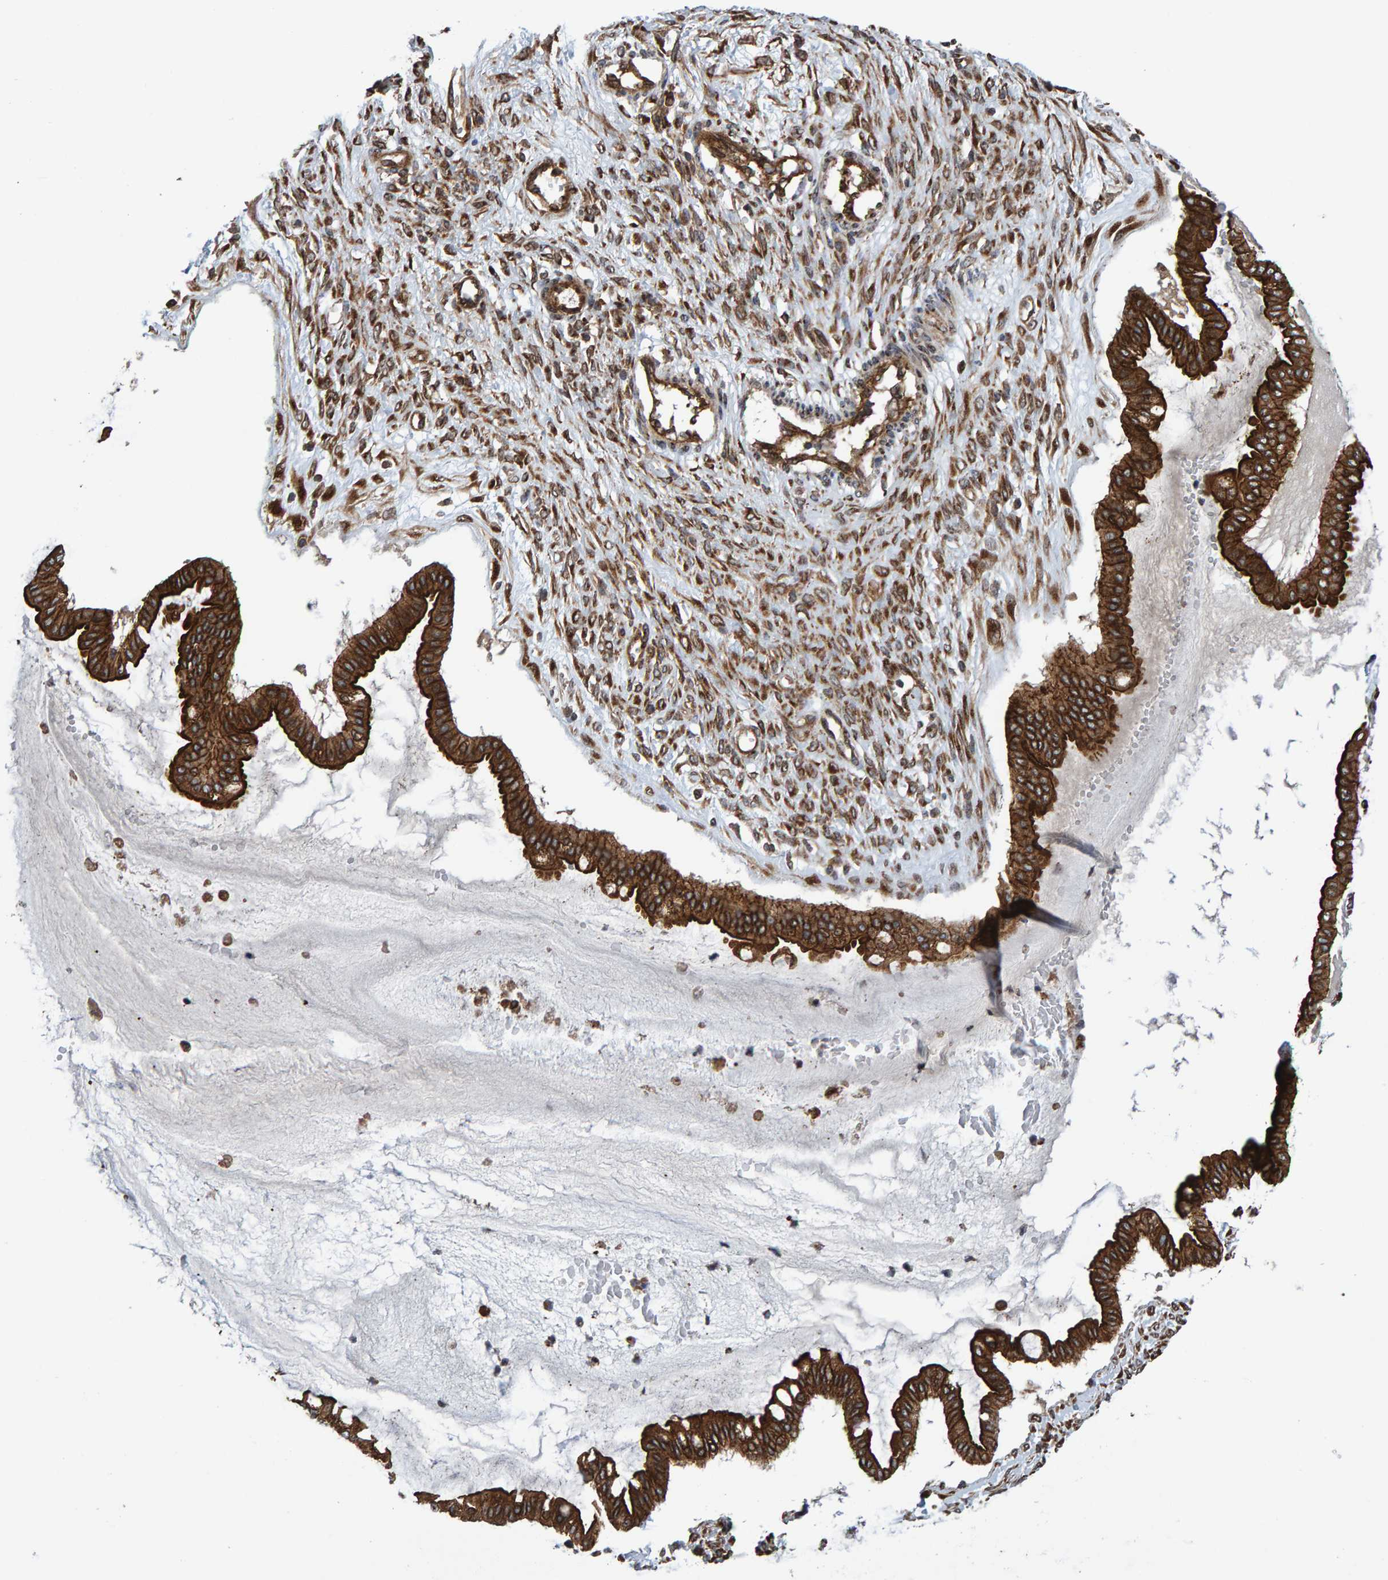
{"staining": {"intensity": "strong", "quantity": ">75%", "location": "cytoplasmic/membranous"}, "tissue": "ovarian cancer", "cell_type": "Tumor cells", "image_type": "cancer", "snomed": [{"axis": "morphology", "description": "Cystadenocarcinoma, mucinous, NOS"}, {"axis": "topography", "description": "Ovary"}], "caption": "Human mucinous cystadenocarcinoma (ovarian) stained with a brown dye shows strong cytoplasmic/membranous positive expression in approximately >75% of tumor cells.", "gene": "FAM117A", "patient": {"sex": "female", "age": 73}}